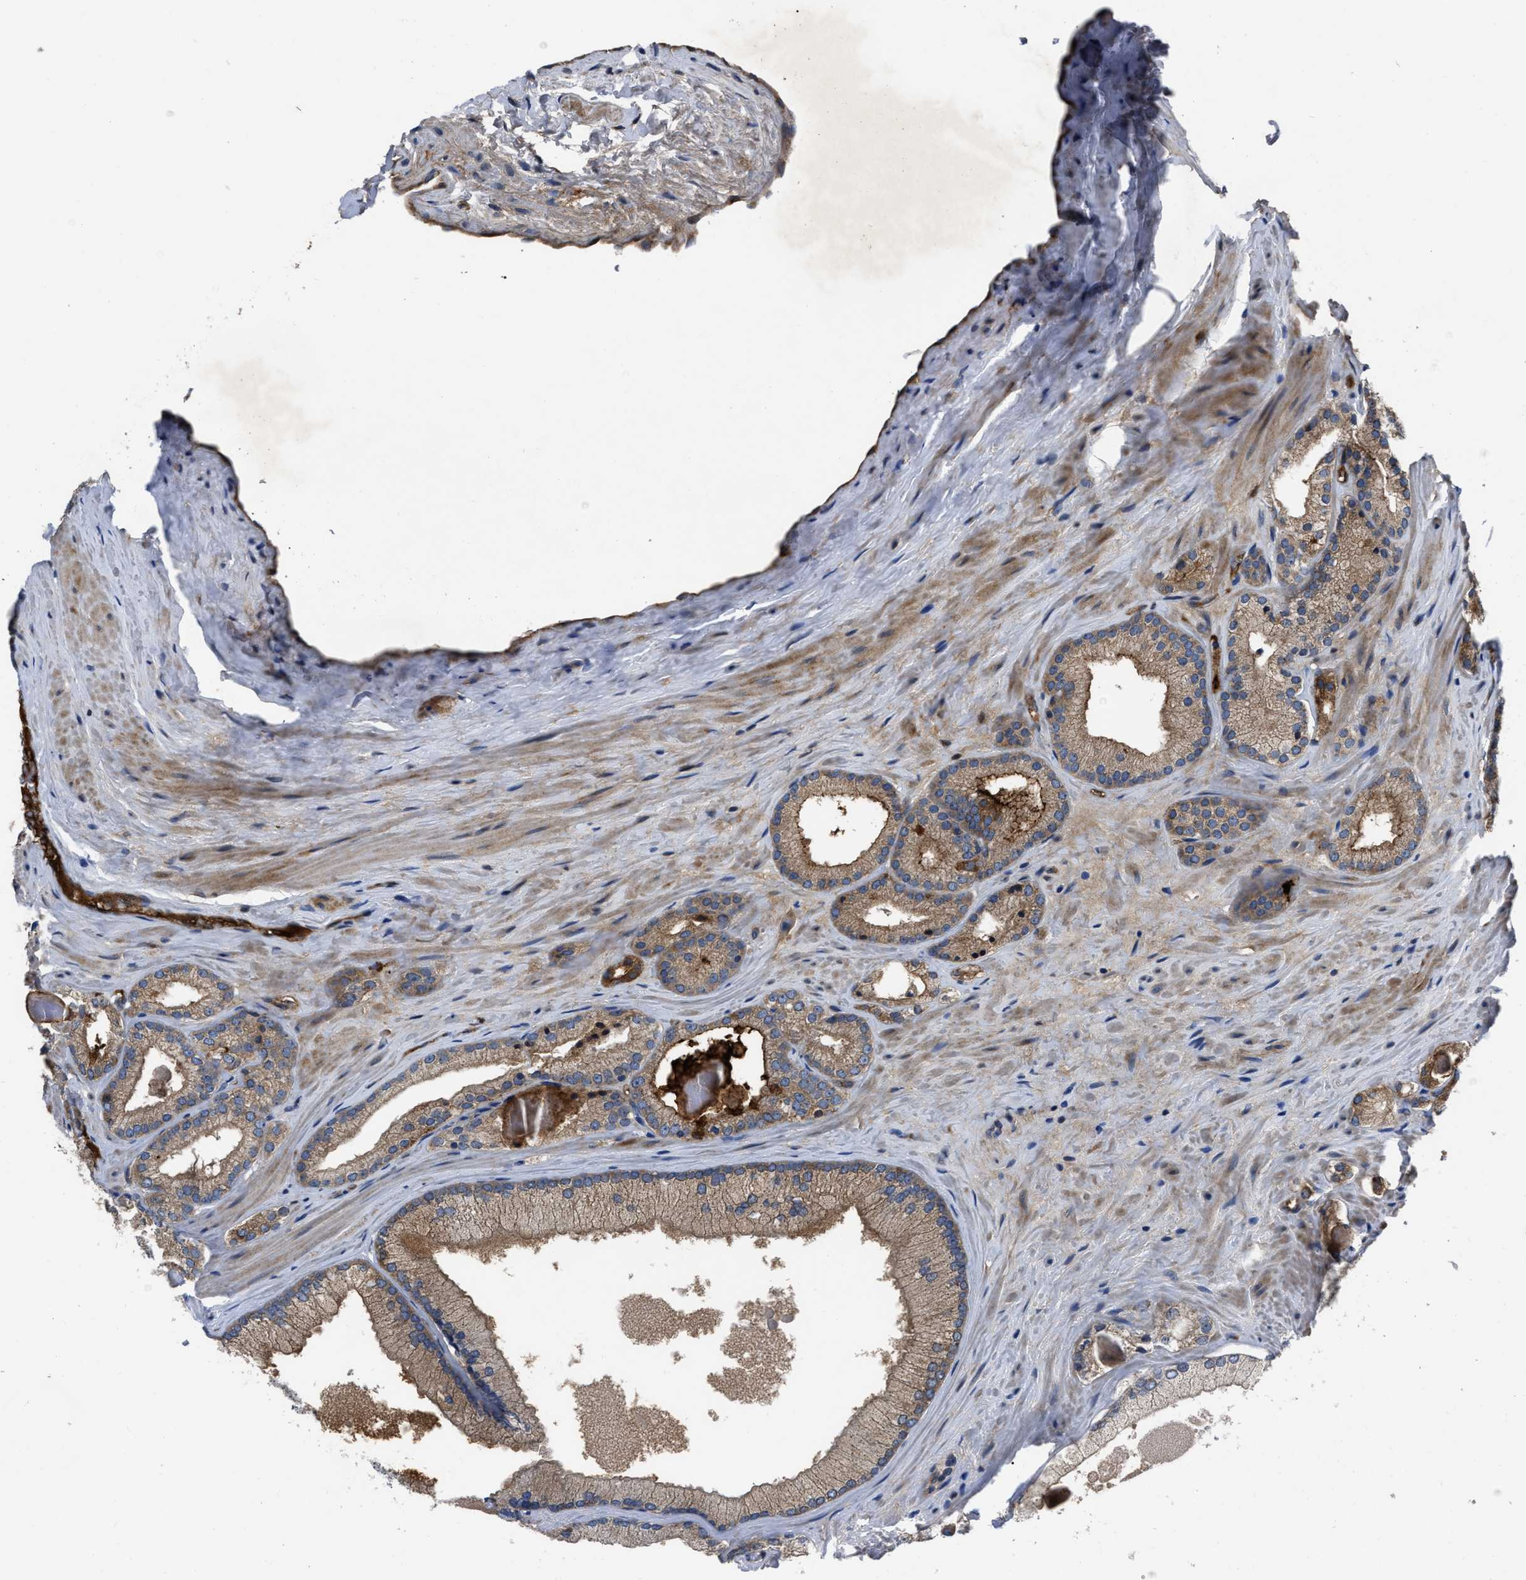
{"staining": {"intensity": "moderate", "quantity": "<25%", "location": "cytoplasmic/membranous"}, "tissue": "prostate cancer", "cell_type": "Tumor cells", "image_type": "cancer", "snomed": [{"axis": "morphology", "description": "Adenocarcinoma, Low grade"}, {"axis": "topography", "description": "Prostate"}], "caption": "Protein expression analysis of human low-grade adenocarcinoma (prostate) reveals moderate cytoplasmic/membranous positivity in approximately <25% of tumor cells. The staining was performed using DAB to visualize the protein expression in brown, while the nuclei were stained in blue with hematoxylin (Magnification: 20x).", "gene": "ERC1", "patient": {"sex": "male", "age": 65}}